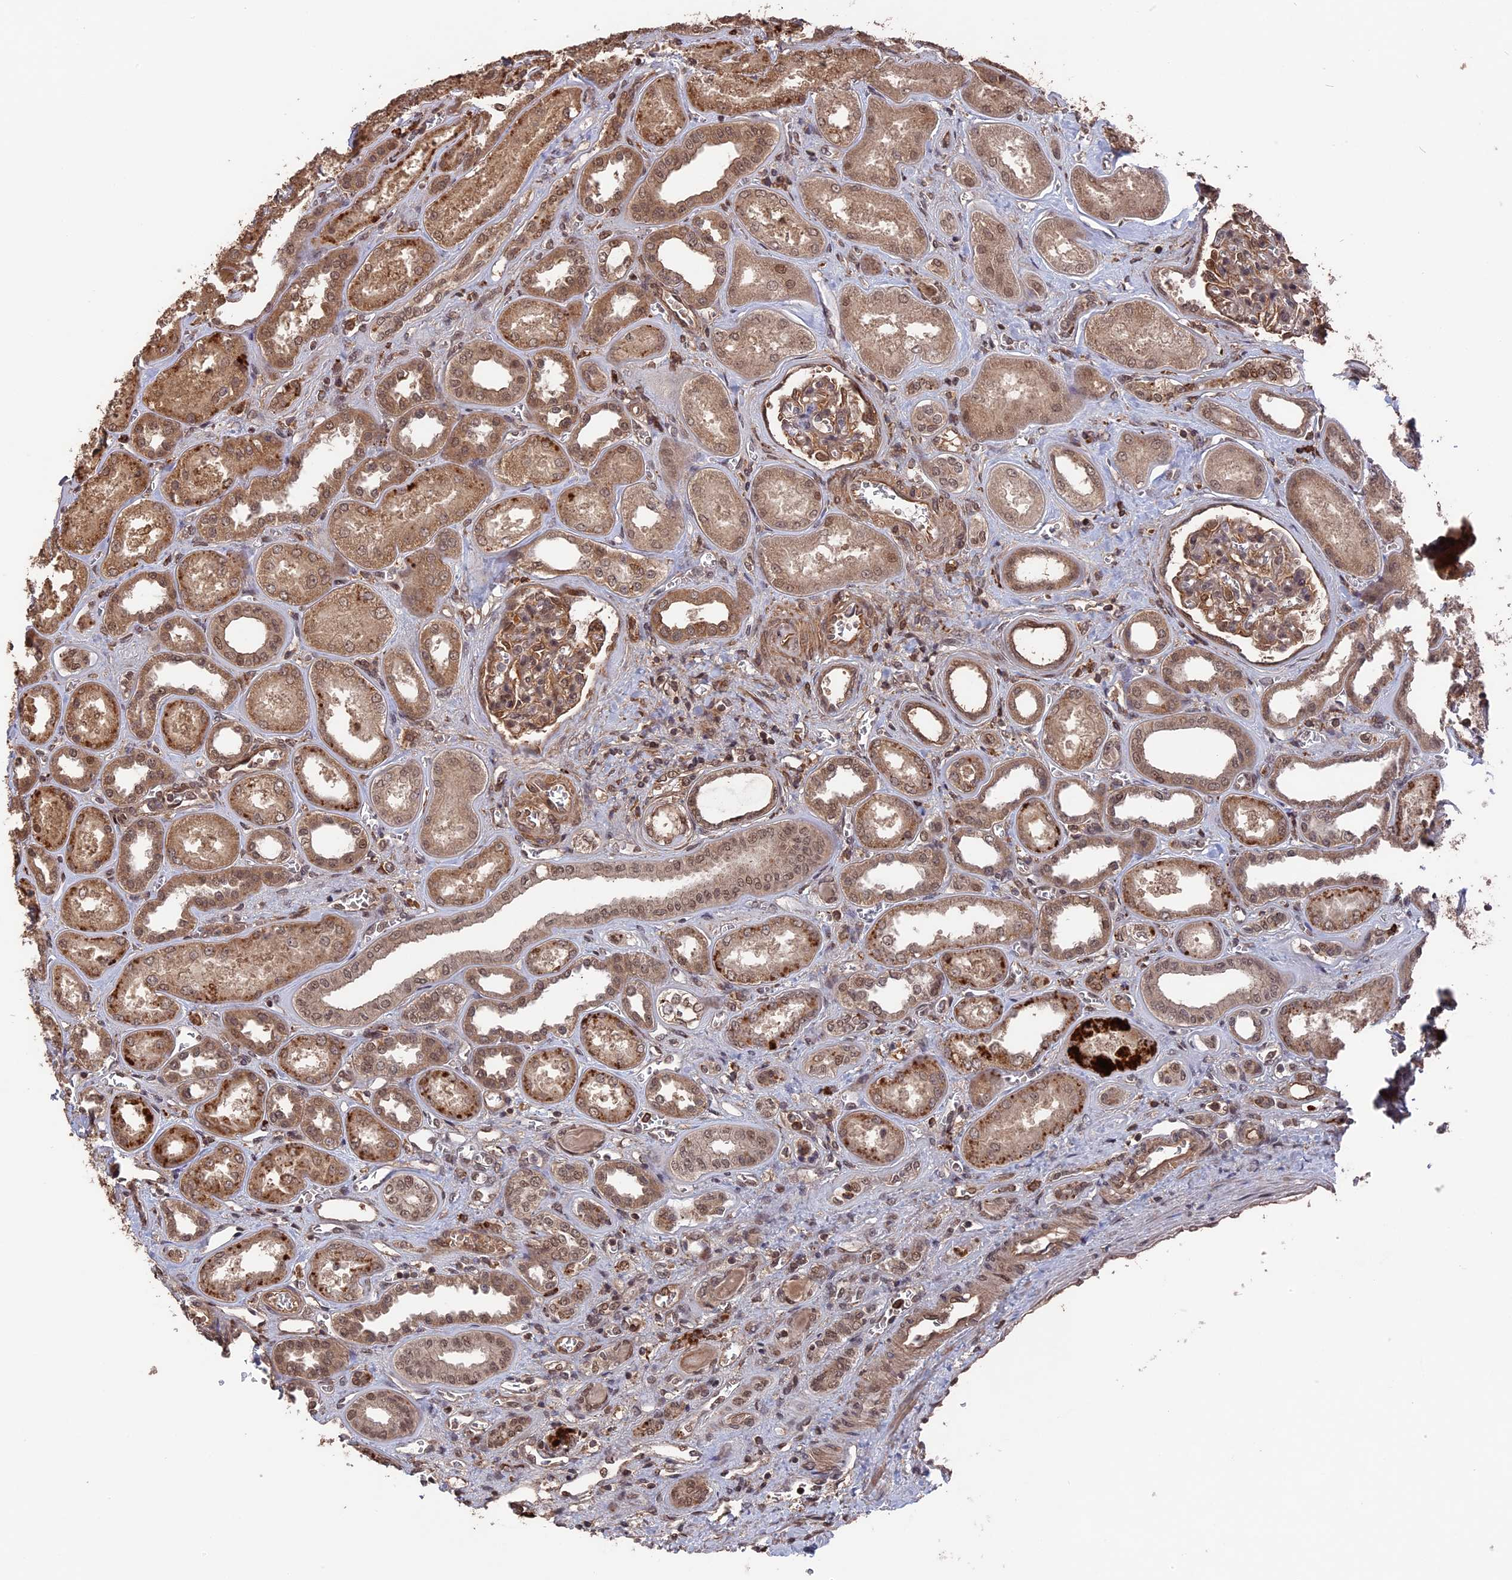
{"staining": {"intensity": "moderate", "quantity": ">75%", "location": "cytoplasmic/membranous,nuclear"}, "tissue": "kidney", "cell_type": "Cells in glomeruli", "image_type": "normal", "snomed": [{"axis": "morphology", "description": "Normal tissue, NOS"}, {"axis": "morphology", "description": "Adenocarcinoma, NOS"}, {"axis": "topography", "description": "Kidney"}], "caption": "Brown immunohistochemical staining in benign human kidney reveals moderate cytoplasmic/membranous,nuclear positivity in approximately >75% of cells in glomeruli. Using DAB (brown) and hematoxylin (blue) stains, captured at high magnification using brightfield microscopy.", "gene": "TELO2", "patient": {"sex": "female", "age": 68}}